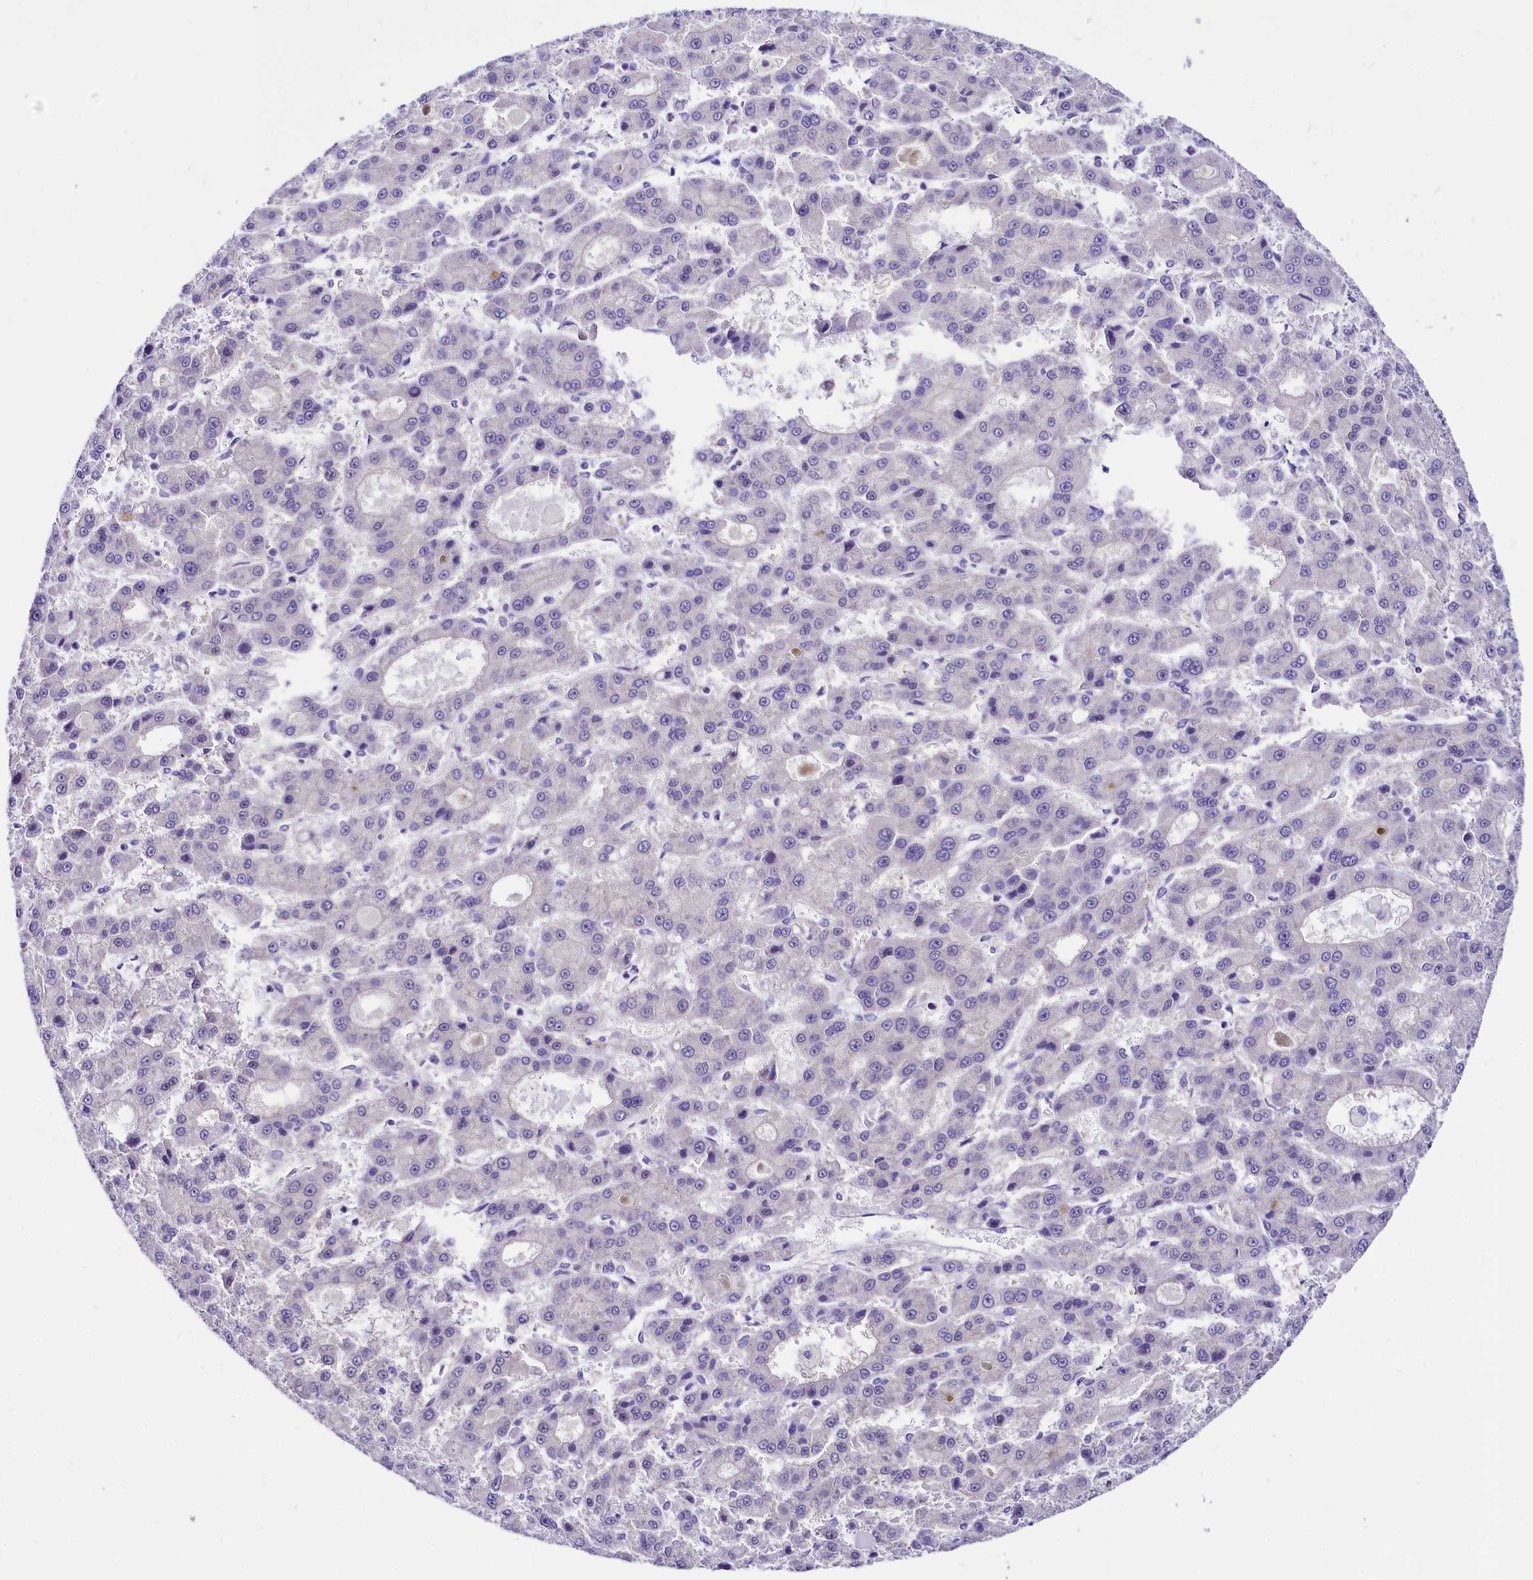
{"staining": {"intensity": "negative", "quantity": "none", "location": "none"}, "tissue": "liver cancer", "cell_type": "Tumor cells", "image_type": "cancer", "snomed": [{"axis": "morphology", "description": "Carcinoma, Hepatocellular, NOS"}, {"axis": "topography", "description": "Liver"}], "caption": "This is a micrograph of IHC staining of liver hepatocellular carcinoma, which shows no positivity in tumor cells.", "gene": "ABHD5", "patient": {"sex": "male", "age": 70}}